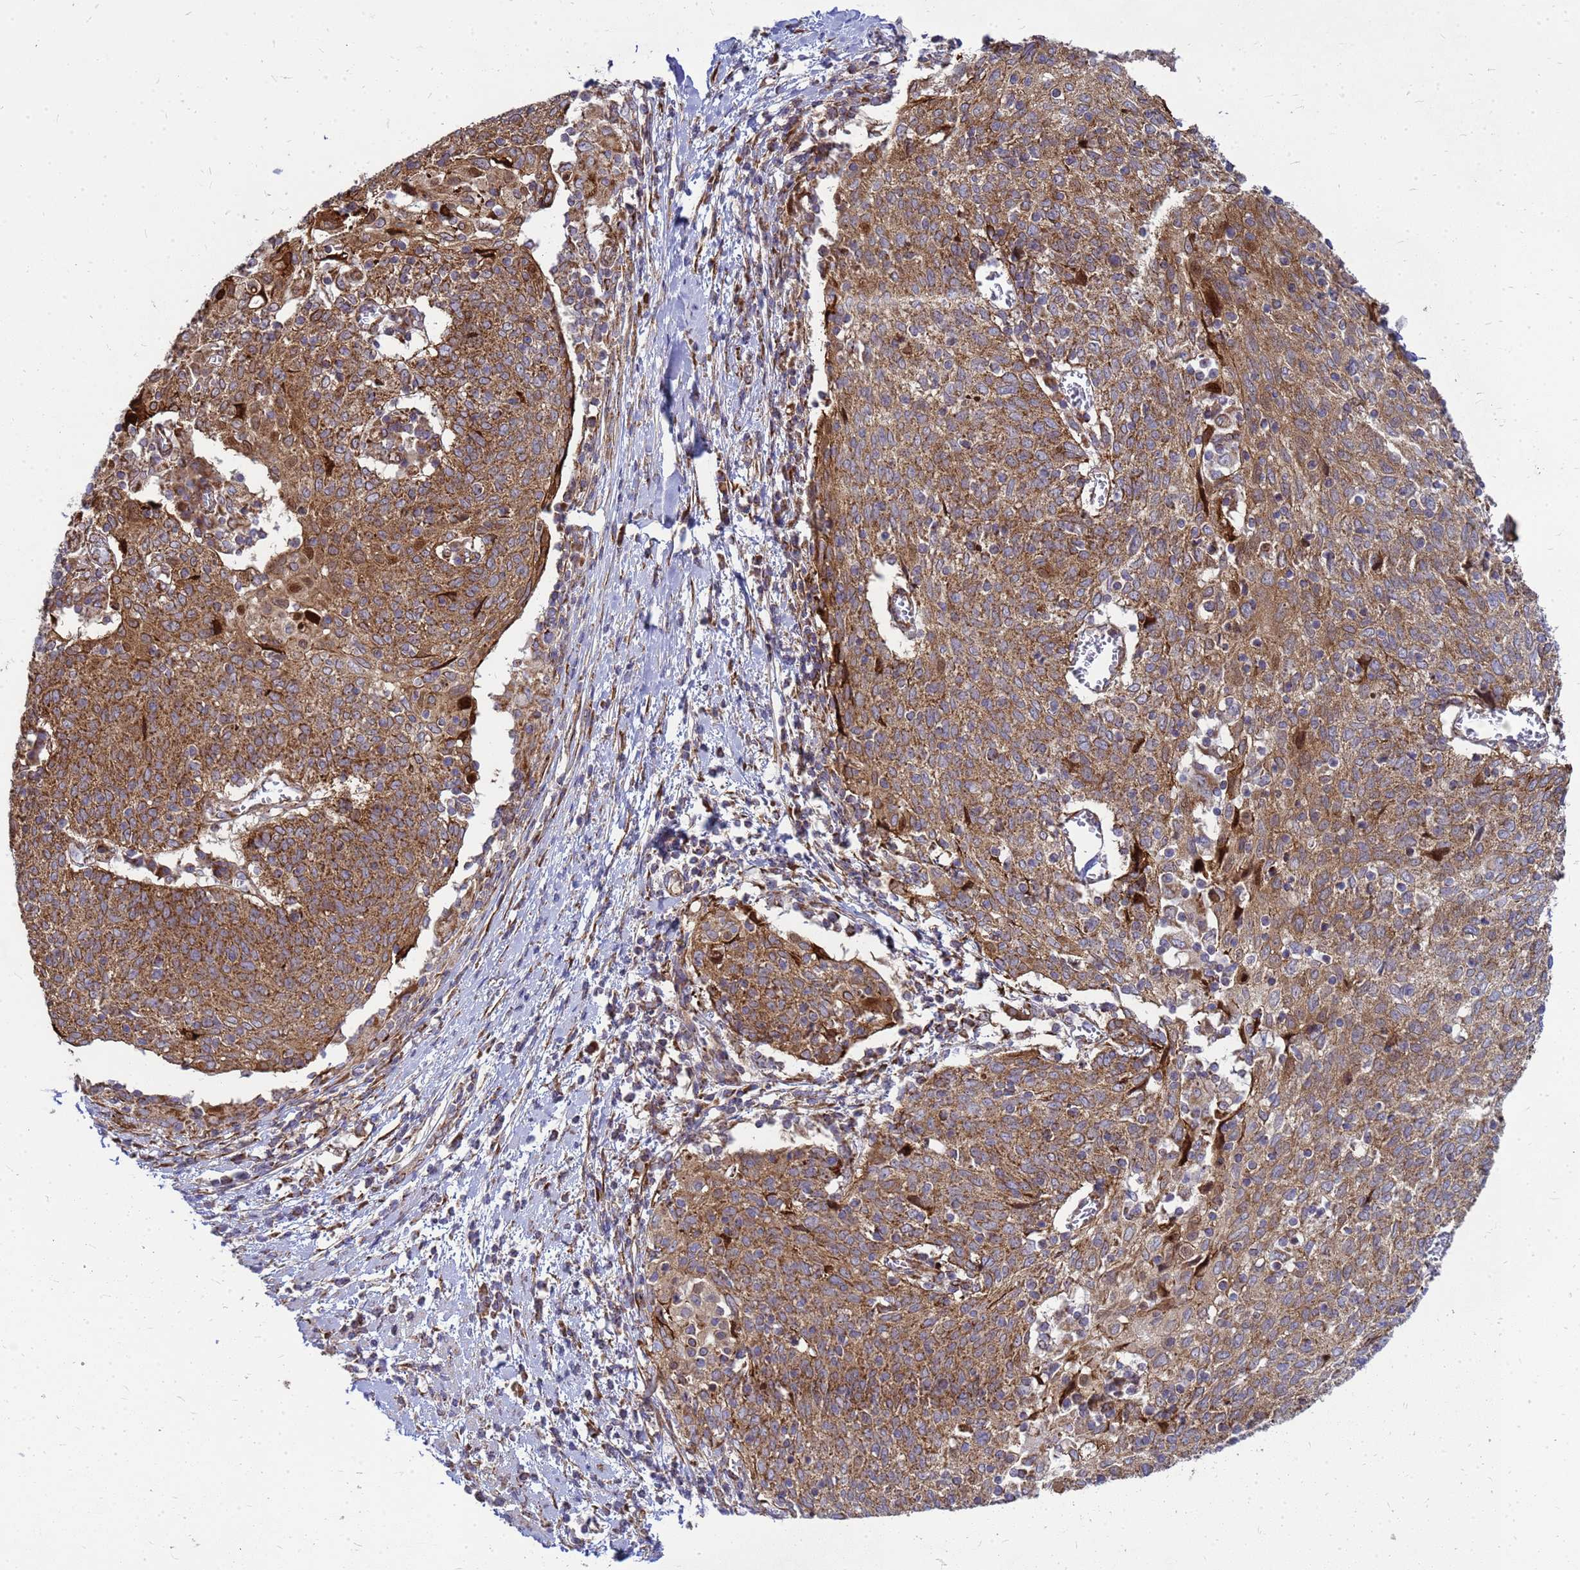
{"staining": {"intensity": "moderate", "quantity": ">75%", "location": "cytoplasmic/membranous"}, "tissue": "cervical cancer", "cell_type": "Tumor cells", "image_type": "cancer", "snomed": [{"axis": "morphology", "description": "Squamous cell carcinoma, NOS"}, {"axis": "topography", "description": "Cervix"}], "caption": "Immunohistochemical staining of human cervical cancer (squamous cell carcinoma) demonstrates moderate cytoplasmic/membranous protein expression in approximately >75% of tumor cells.", "gene": "FSTL4", "patient": {"sex": "female", "age": 52}}